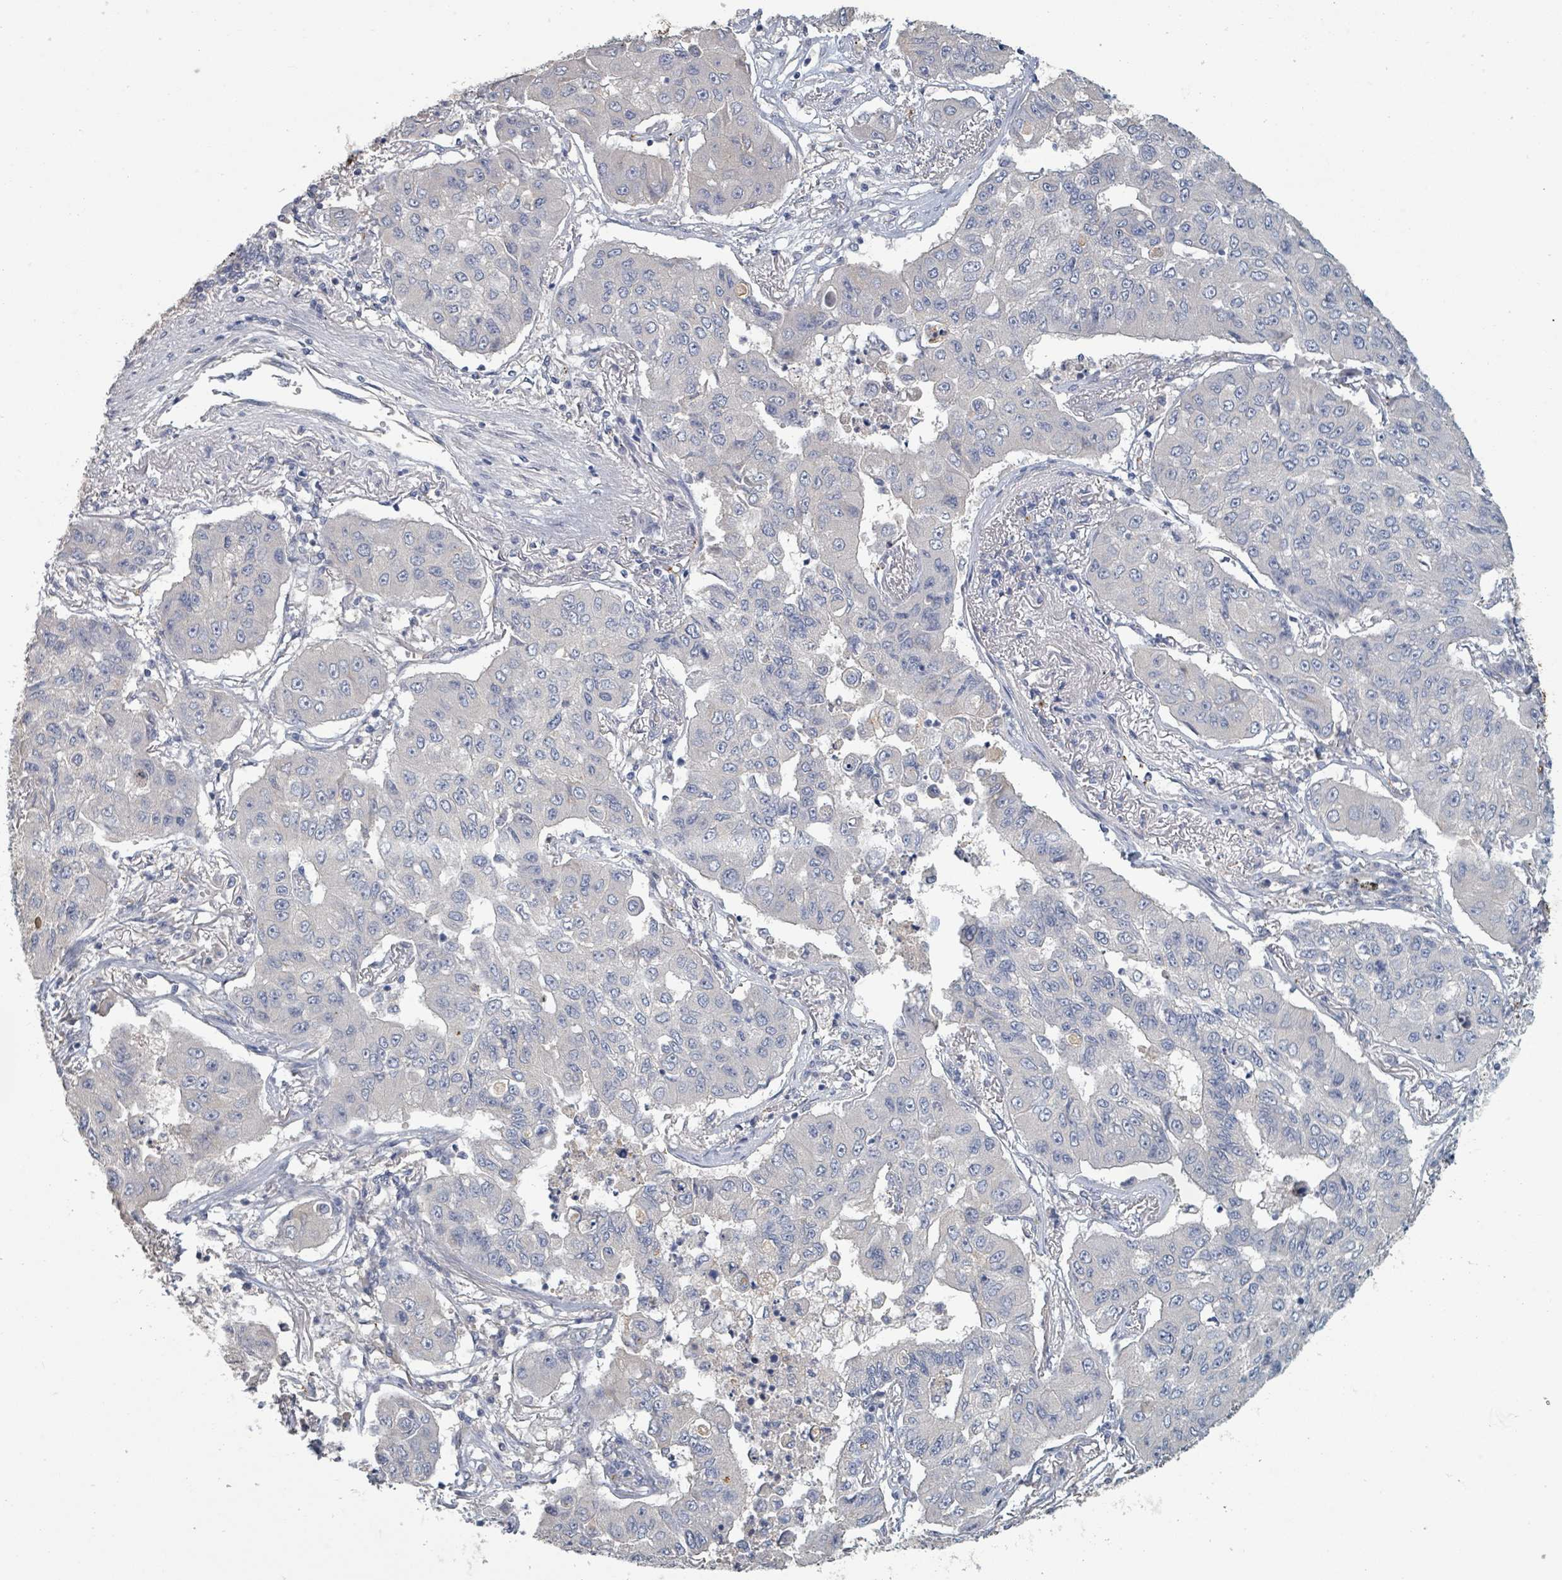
{"staining": {"intensity": "negative", "quantity": "none", "location": "none"}, "tissue": "lung cancer", "cell_type": "Tumor cells", "image_type": "cancer", "snomed": [{"axis": "morphology", "description": "Squamous cell carcinoma, NOS"}, {"axis": "topography", "description": "Lung"}], "caption": "A photomicrograph of squamous cell carcinoma (lung) stained for a protein shows no brown staining in tumor cells.", "gene": "PLAUR", "patient": {"sex": "male", "age": 74}}